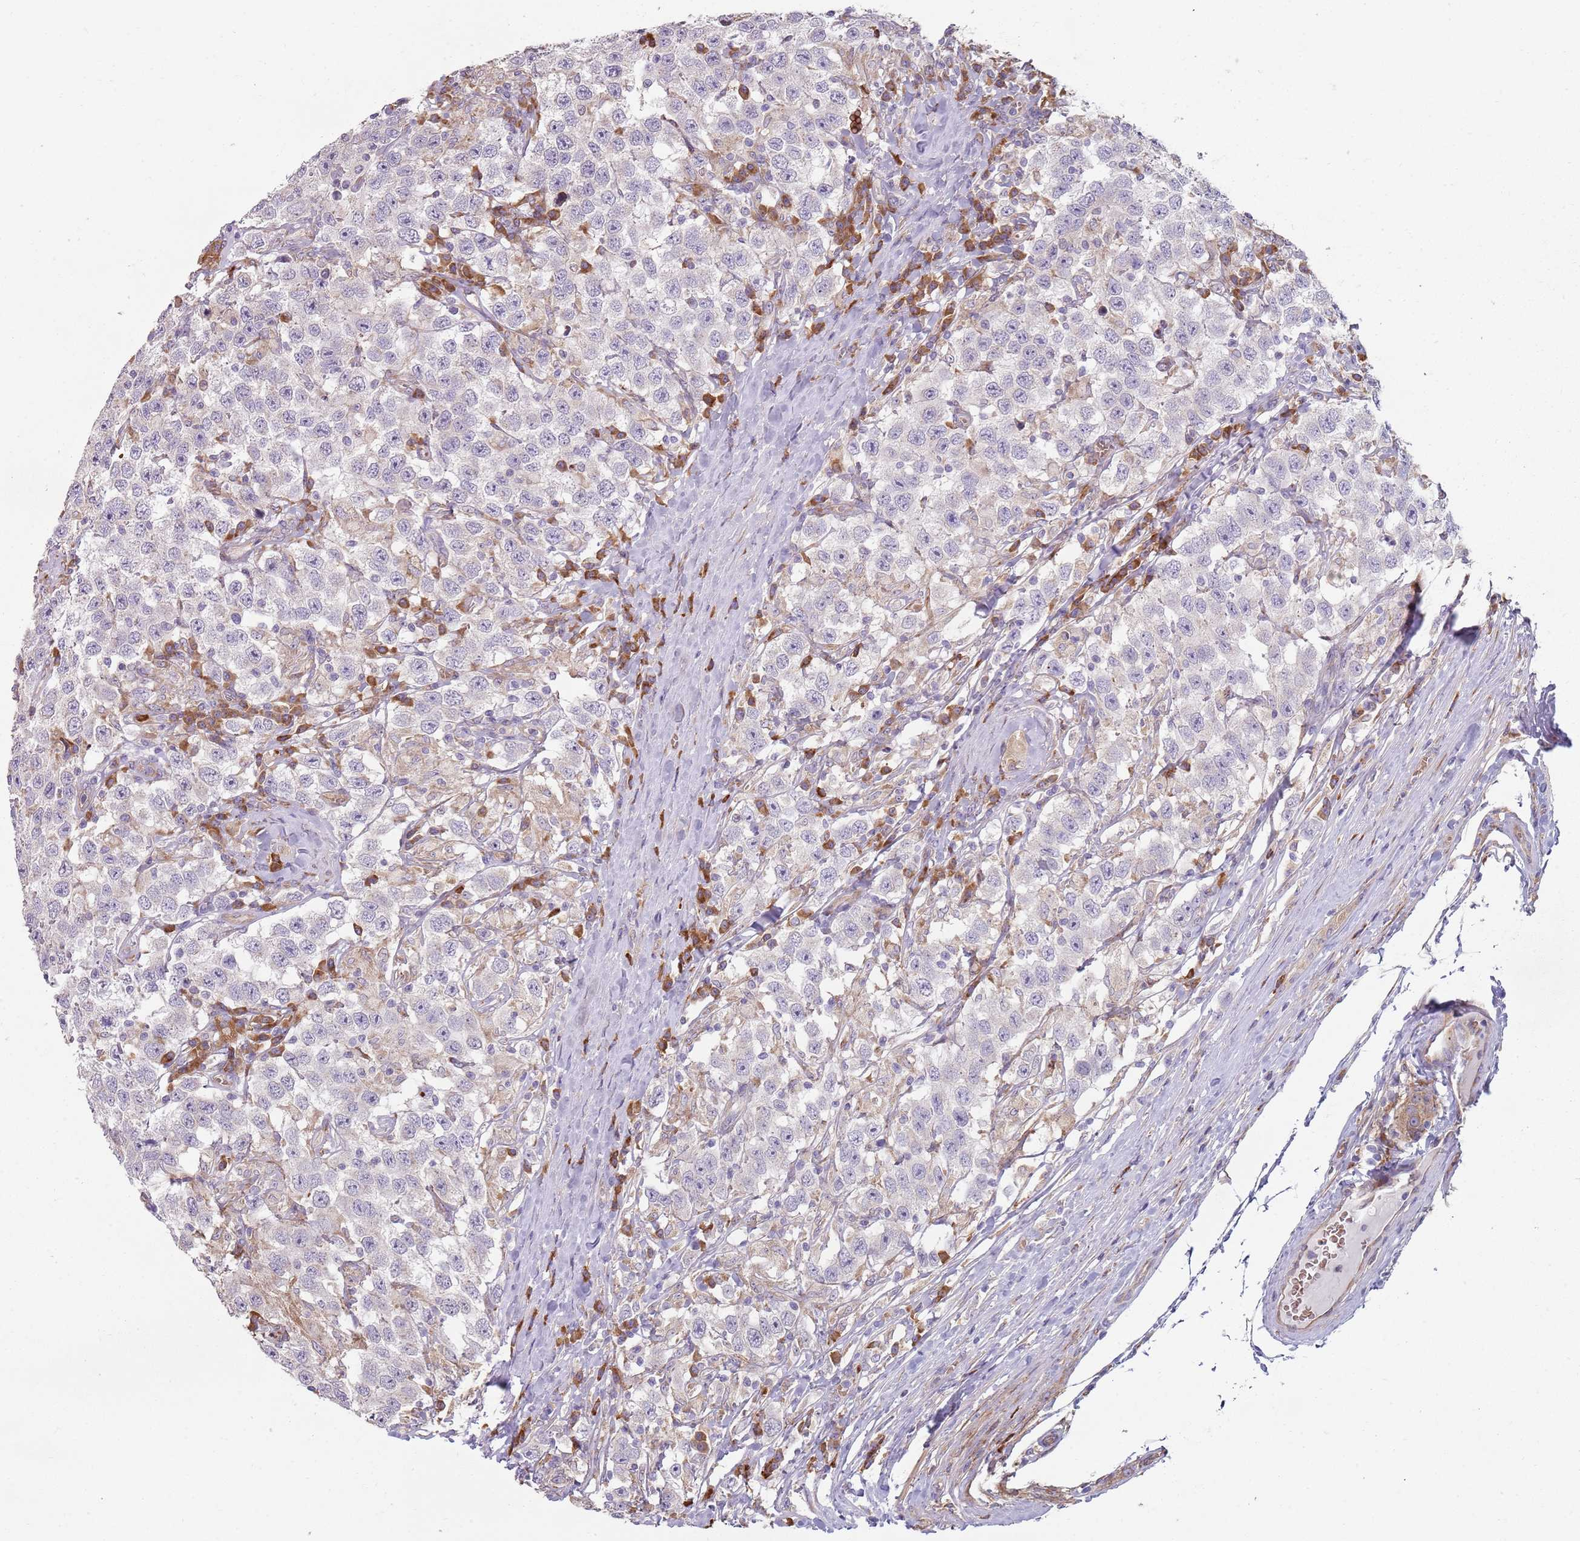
{"staining": {"intensity": "negative", "quantity": "none", "location": "none"}, "tissue": "testis cancer", "cell_type": "Tumor cells", "image_type": "cancer", "snomed": [{"axis": "morphology", "description": "Seminoma, NOS"}, {"axis": "topography", "description": "Testis"}], "caption": "Immunohistochemical staining of human seminoma (testis) demonstrates no significant staining in tumor cells.", "gene": "SPATA2", "patient": {"sex": "male", "age": 41}}